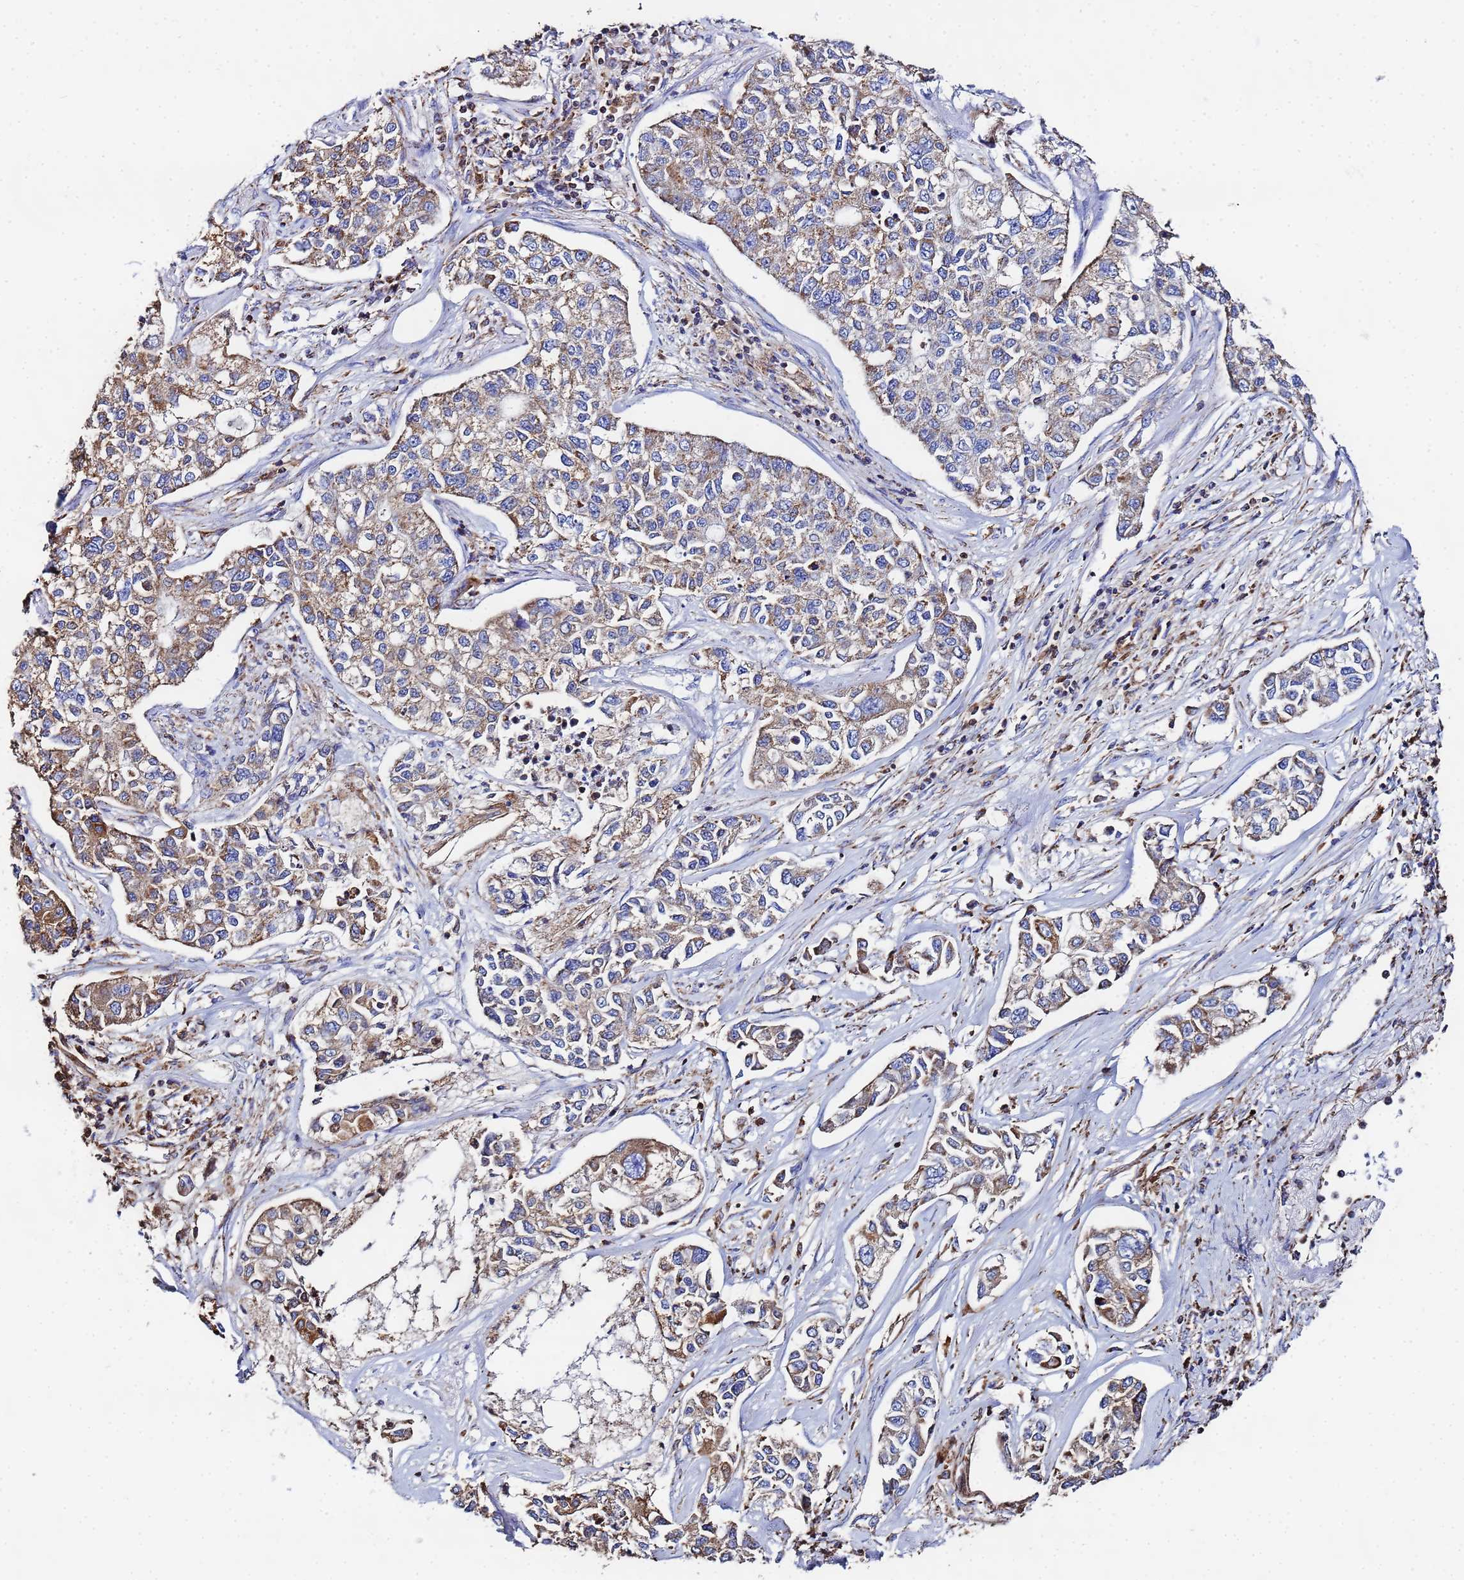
{"staining": {"intensity": "moderate", "quantity": ">75%", "location": "cytoplasmic/membranous"}, "tissue": "lung cancer", "cell_type": "Tumor cells", "image_type": "cancer", "snomed": [{"axis": "morphology", "description": "Adenocarcinoma, NOS"}, {"axis": "topography", "description": "Lung"}], "caption": "Moderate cytoplasmic/membranous staining is seen in approximately >75% of tumor cells in lung cancer. The staining was performed using DAB, with brown indicating positive protein expression. Nuclei are stained blue with hematoxylin.", "gene": "GLUD1", "patient": {"sex": "male", "age": 49}}